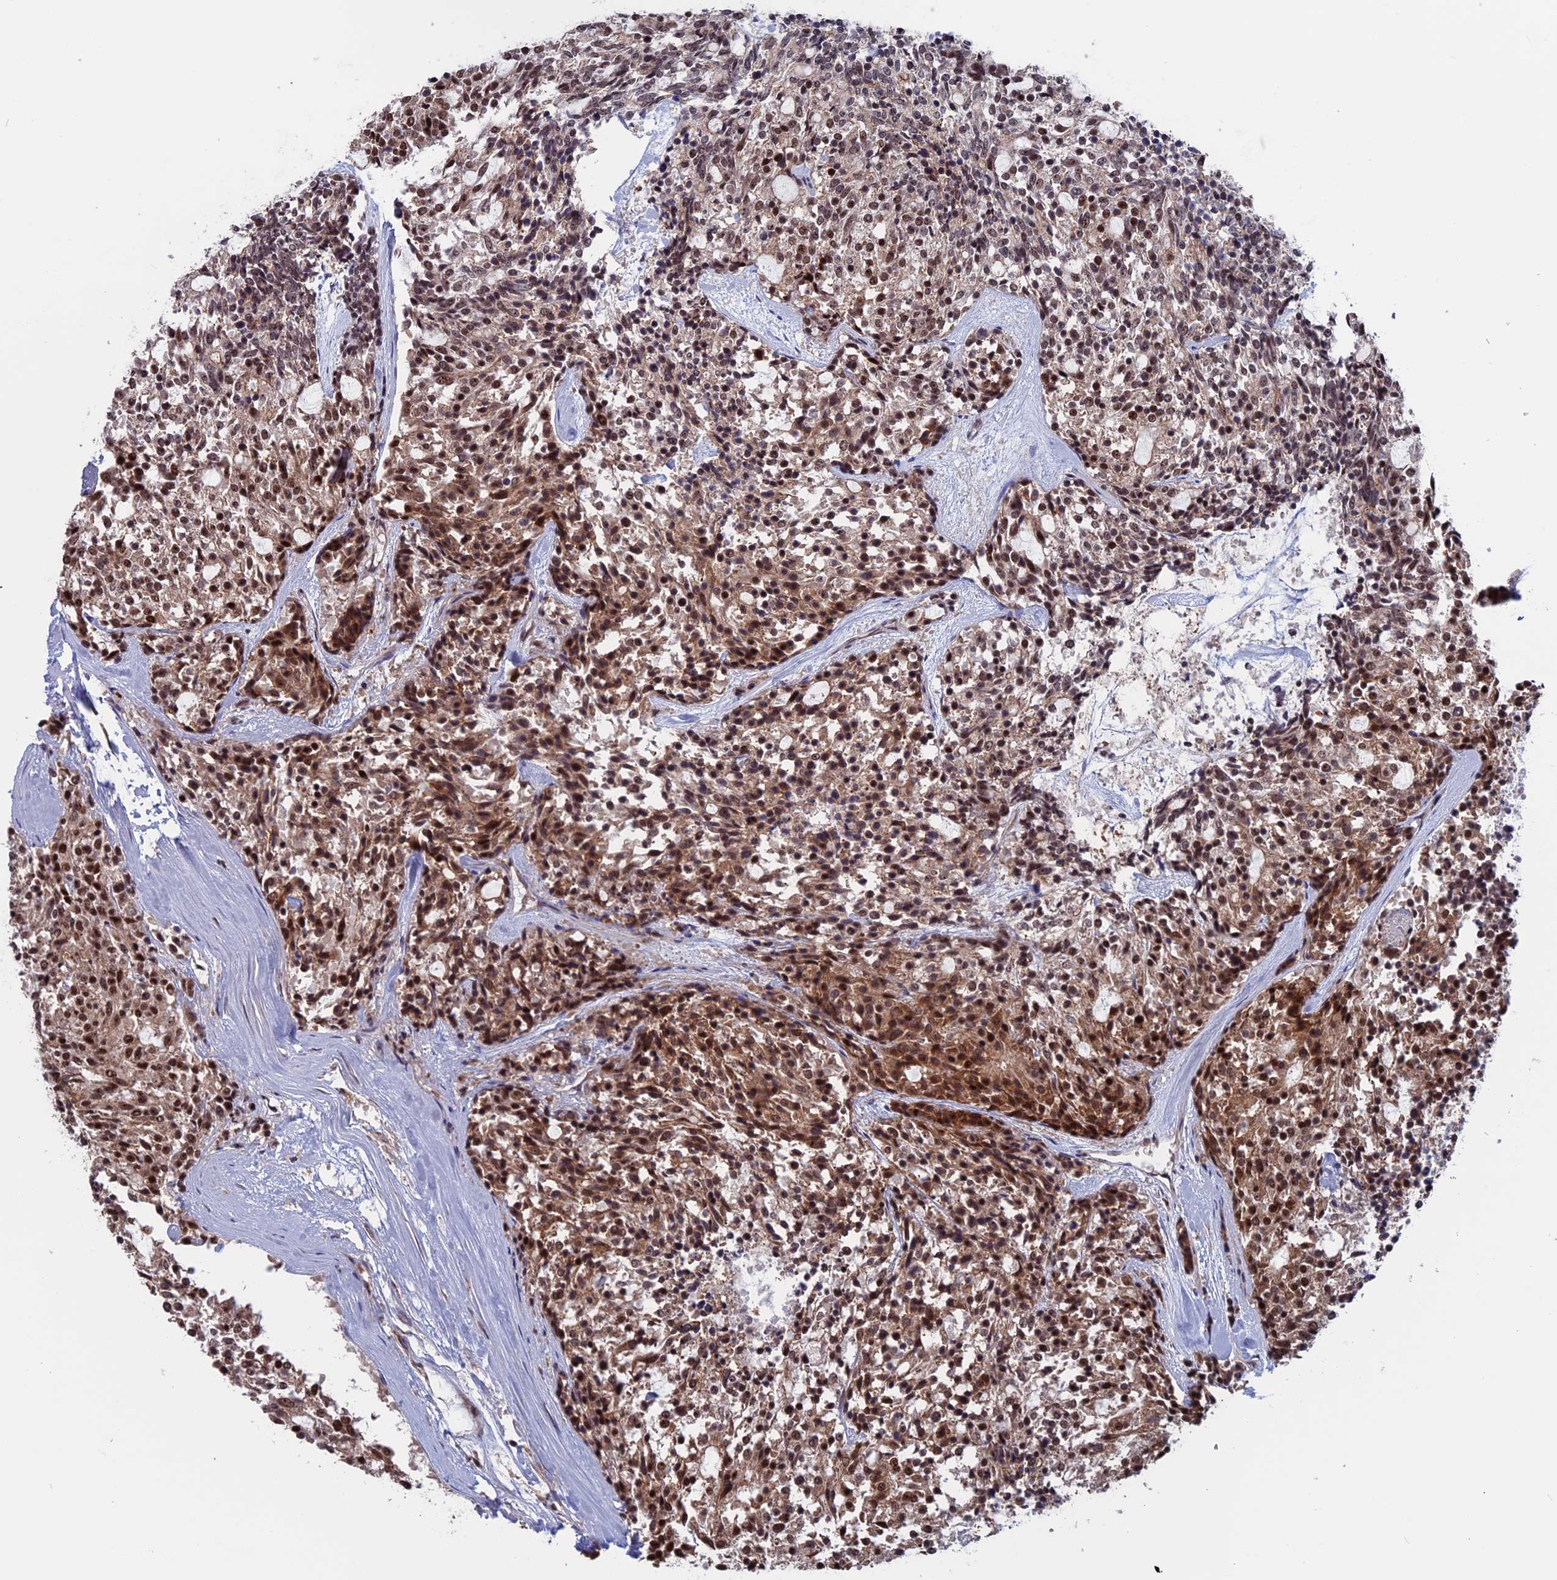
{"staining": {"intensity": "moderate", "quantity": ">75%", "location": "nuclear"}, "tissue": "carcinoid", "cell_type": "Tumor cells", "image_type": "cancer", "snomed": [{"axis": "morphology", "description": "Carcinoid, malignant, NOS"}, {"axis": "topography", "description": "Pancreas"}], "caption": "Immunohistochemical staining of human malignant carcinoid shows moderate nuclear protein staining in about >75% of tumor cells. Immunohistochemistry (ihc) stains the protein in brown and the nuclei are stained blue.", "gene": "CACTIN", "patient": {"sex": "female", "age": 54}}